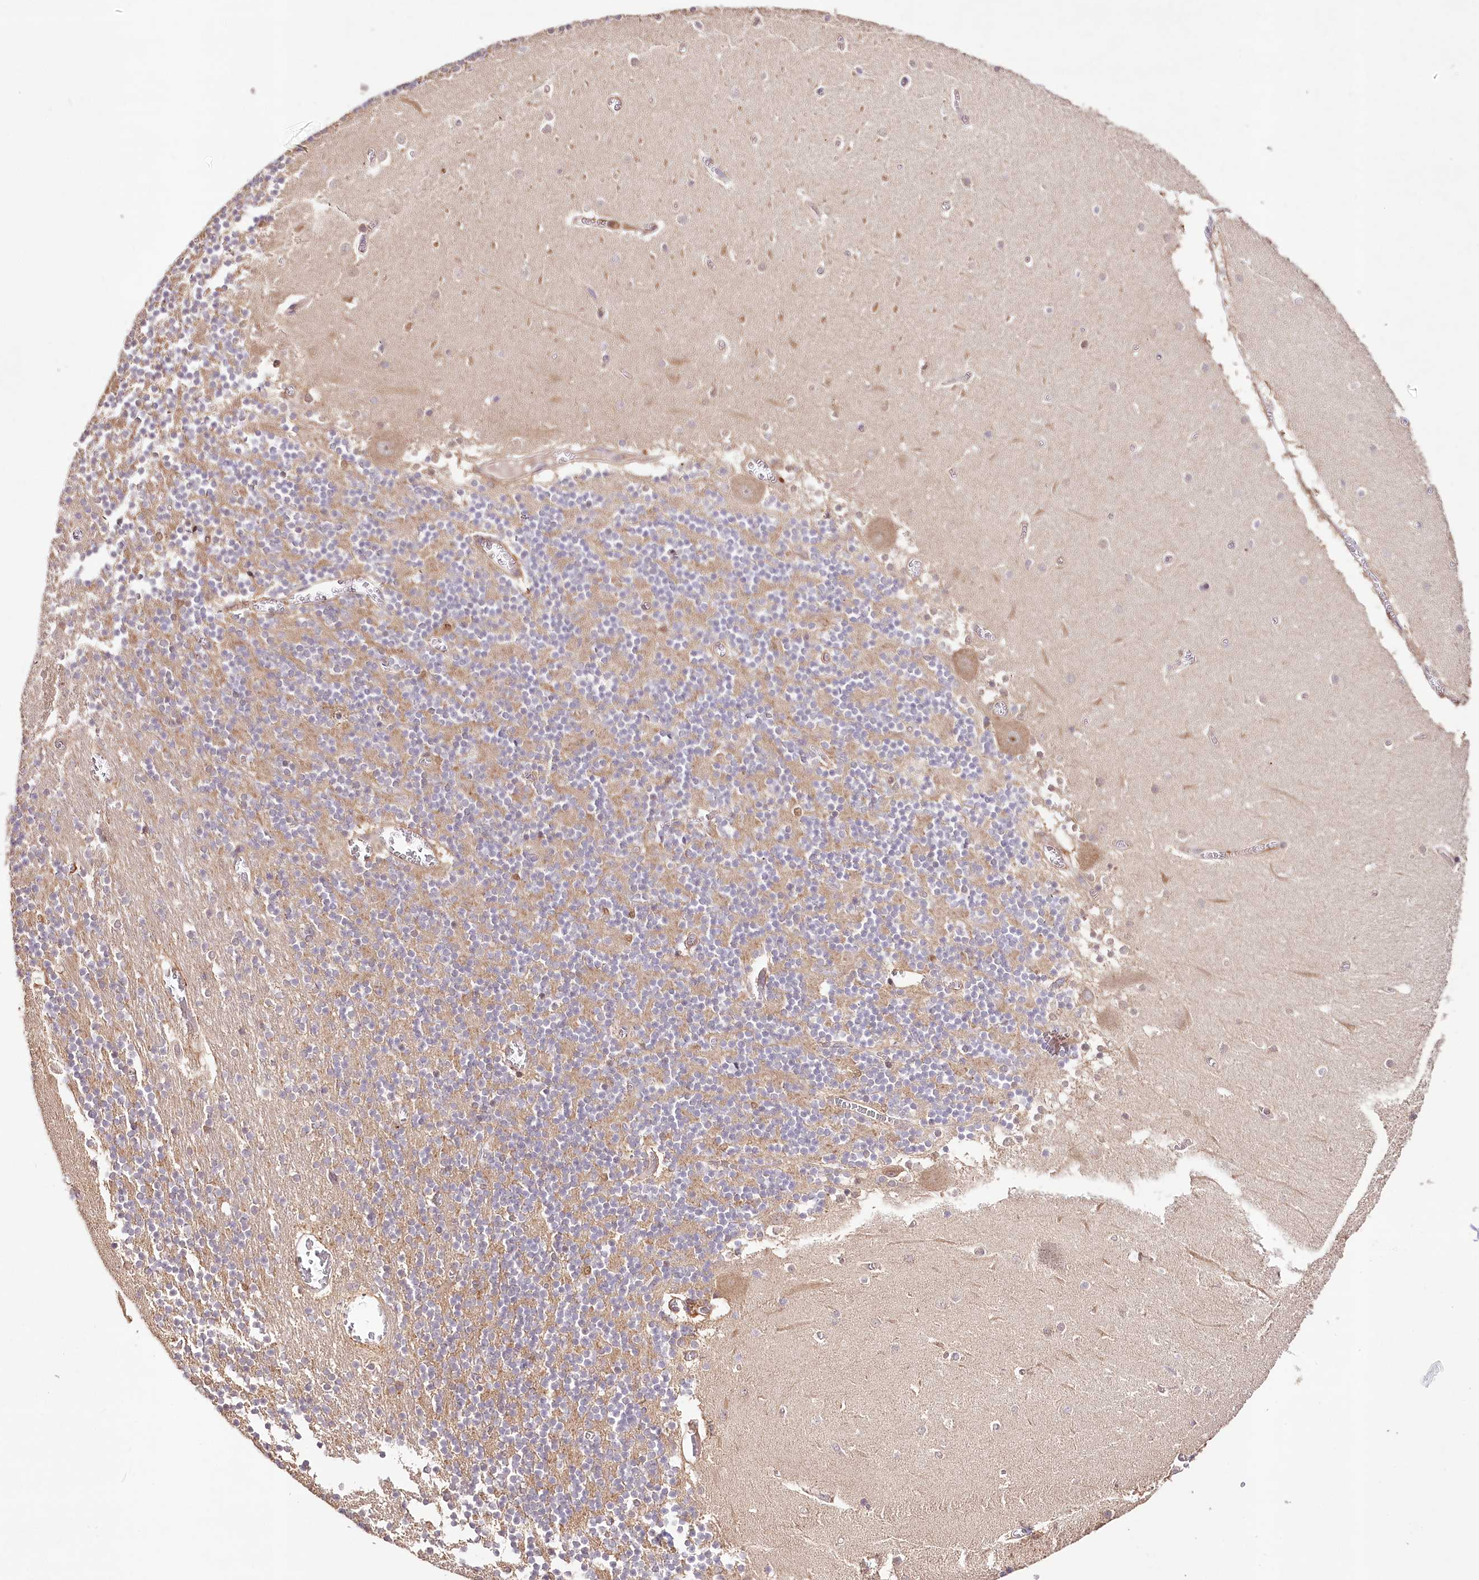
{"staining": {"intensity": "moderate", "quantity": "25%-75%", "location": "cytoplasmic/membranous"}, "tissue": "cerebellum", "cell_type": "Cells in granular layer", "image_type": "normal", "snomed": [{"axis": "morphology", "description": "Normal tissue, NOS"}, {"axis": "topography", "description": "Cerebellum"}], "caption": "A brown stain highlights moderate cytoplasmic/membranous positivity of a protein in cells in granular layer of normal cerebellum.", "gene": "DMXL1", "patient": {"sex": "female", "age": 28}}